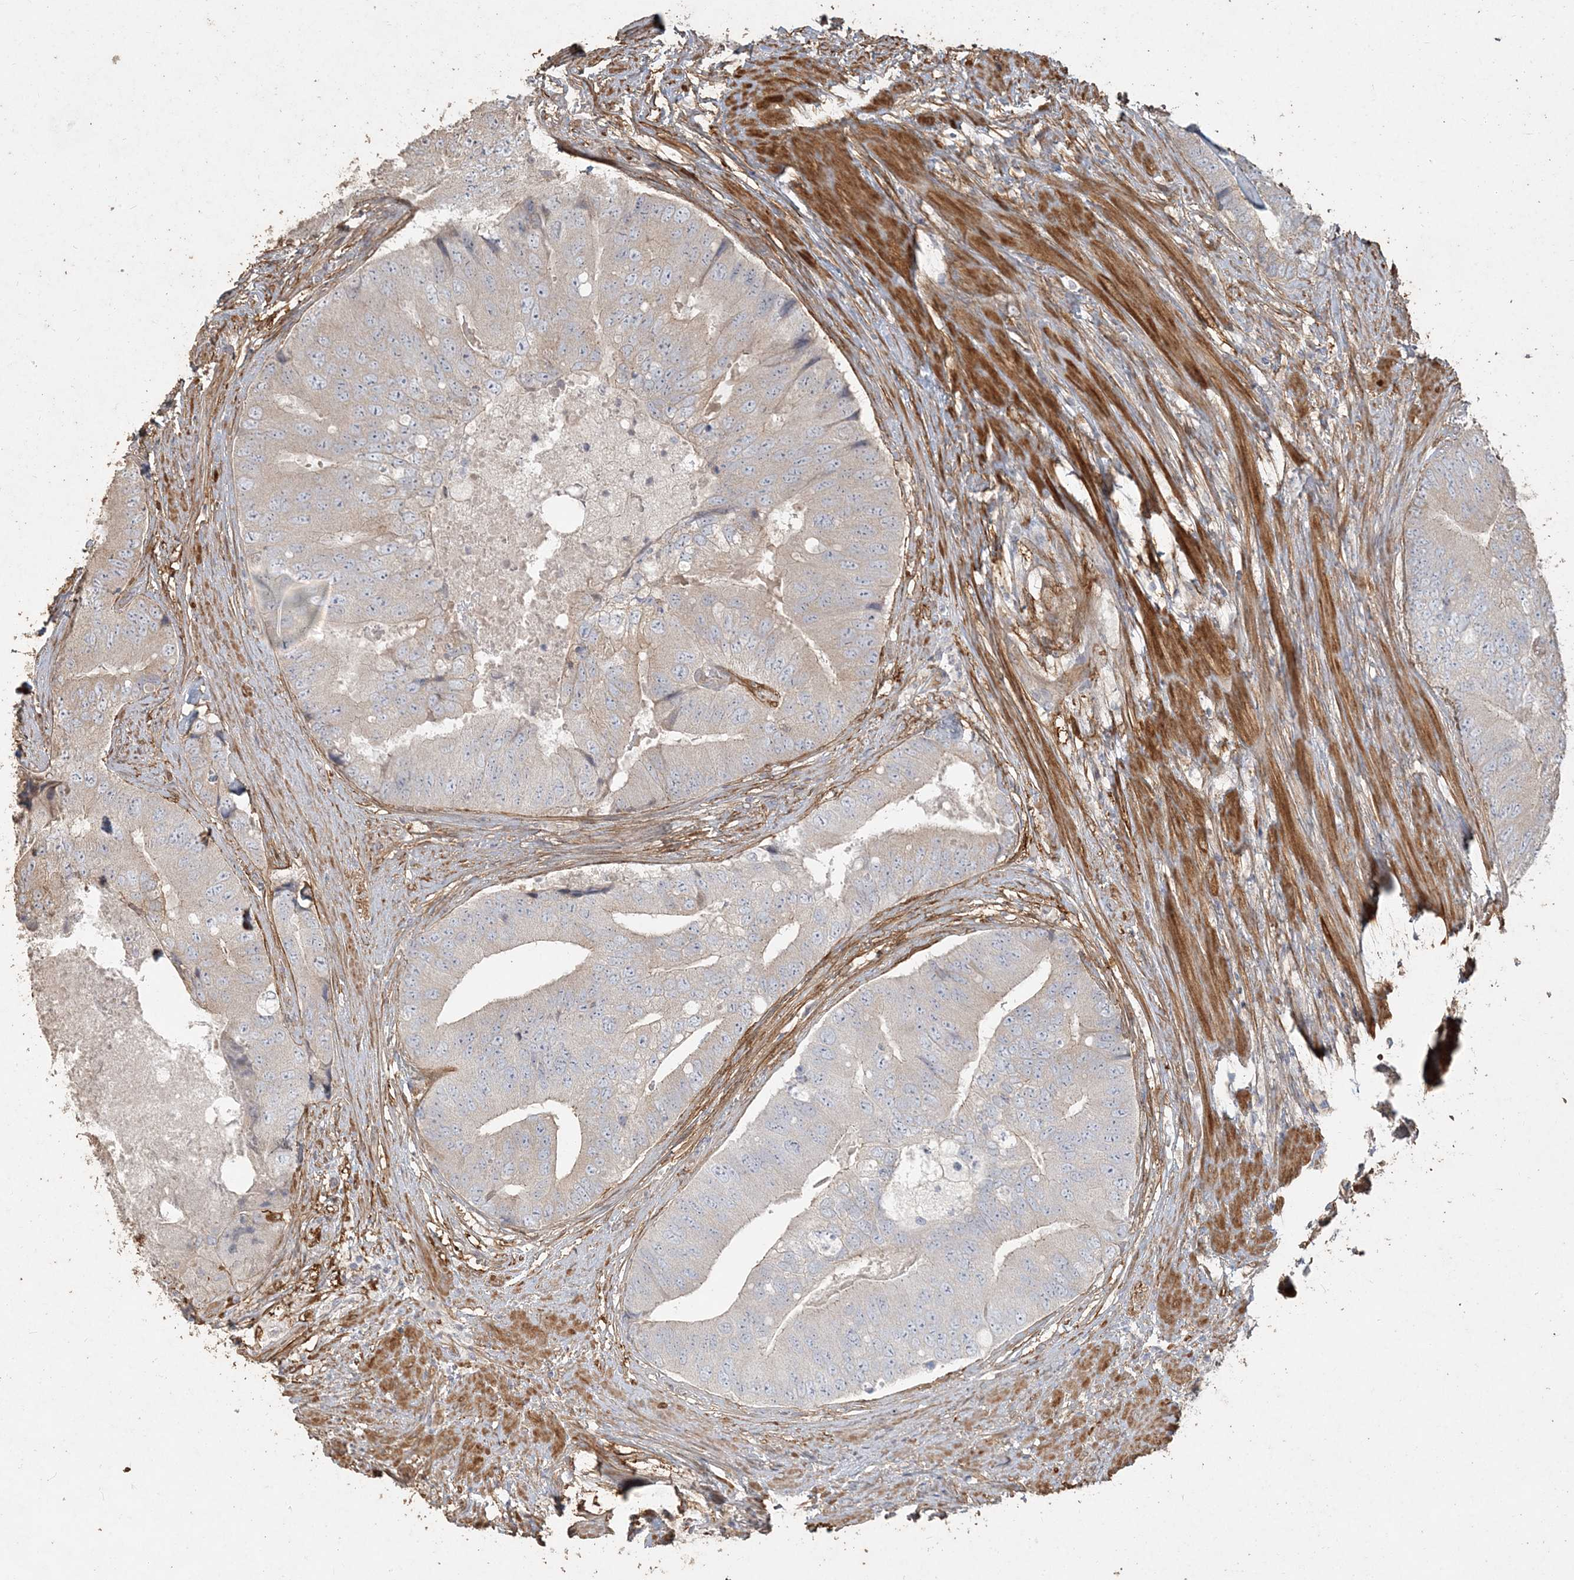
{"staining": {"intensity": "weak", "quantity": "<25%", "location": "cytoplasmic/membranous"}, "tissue": "prostate cancer", "cell_type": "Tumor cells", "image_type": "cancer", "snomed": [{"axis": "morphology", "description": "Adenocarcinoma, High grade"}, {"axis": "topography", "description": "Prostate"}], "caption": "Protein analysis of prostate cancer shows no significant expression in tumor cells.", "gene": "RNF145", "patient": {"sex": "male", "age": 70}}